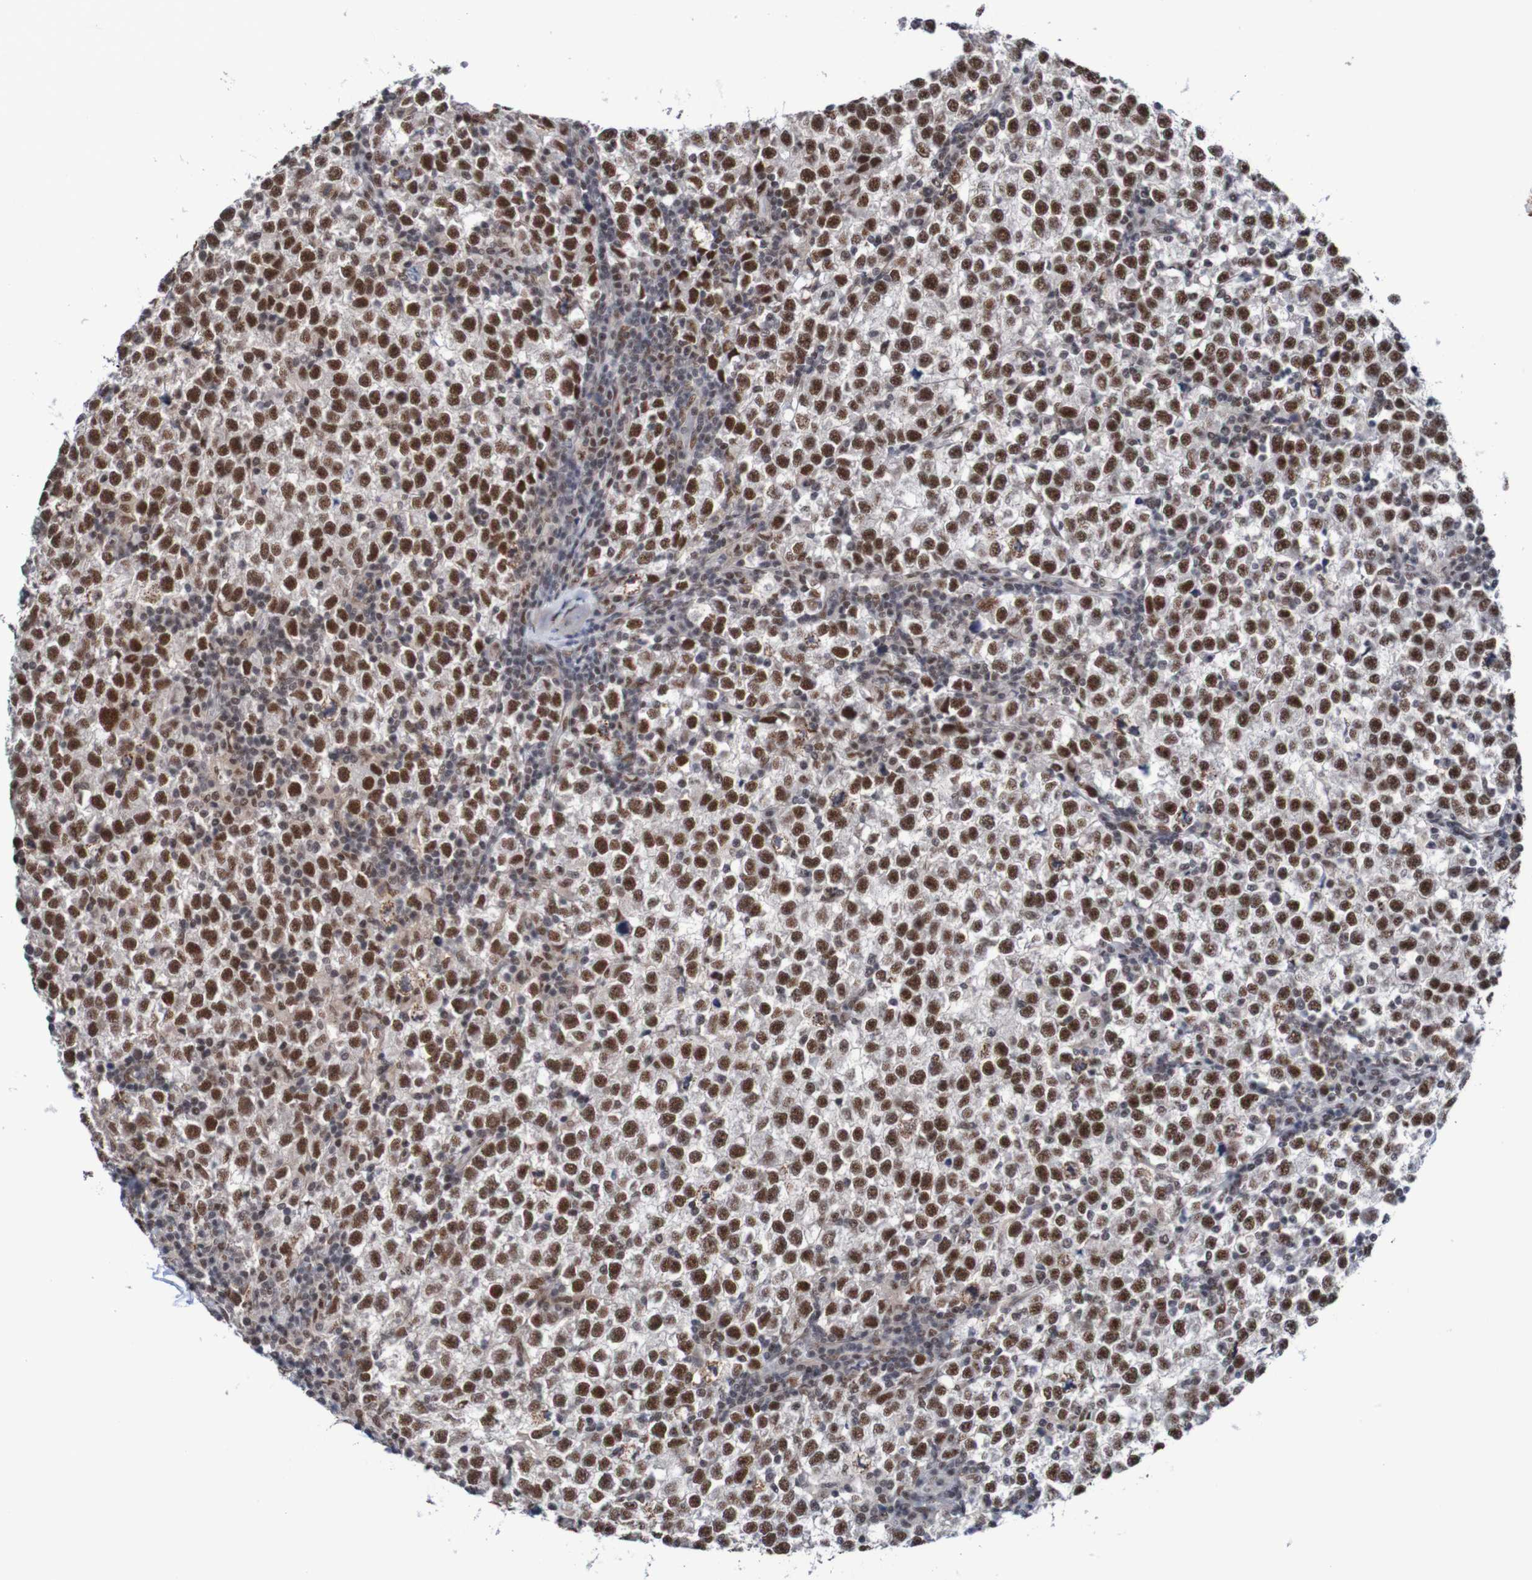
{"staining": {"intensity": "strong", "quantity": ">75%", "location": "nuclear"}, "tissue": "testis cancer", "cell_type": "Tumor cells", "image_type": "cancer", "snomed": [{"axis": "morphology", "description": "Seminoma, NOS"}, {"axis": "topography", "description": "Testis"}], "caption": "IHC image of human seminoma (testis) stained for a protein (brown), which exhibits high levels of strong nuclear positivity in approximately >75% of tumor cells.", "gene": "CDC5L", "patient": {"sex": "male", "age": 43}}